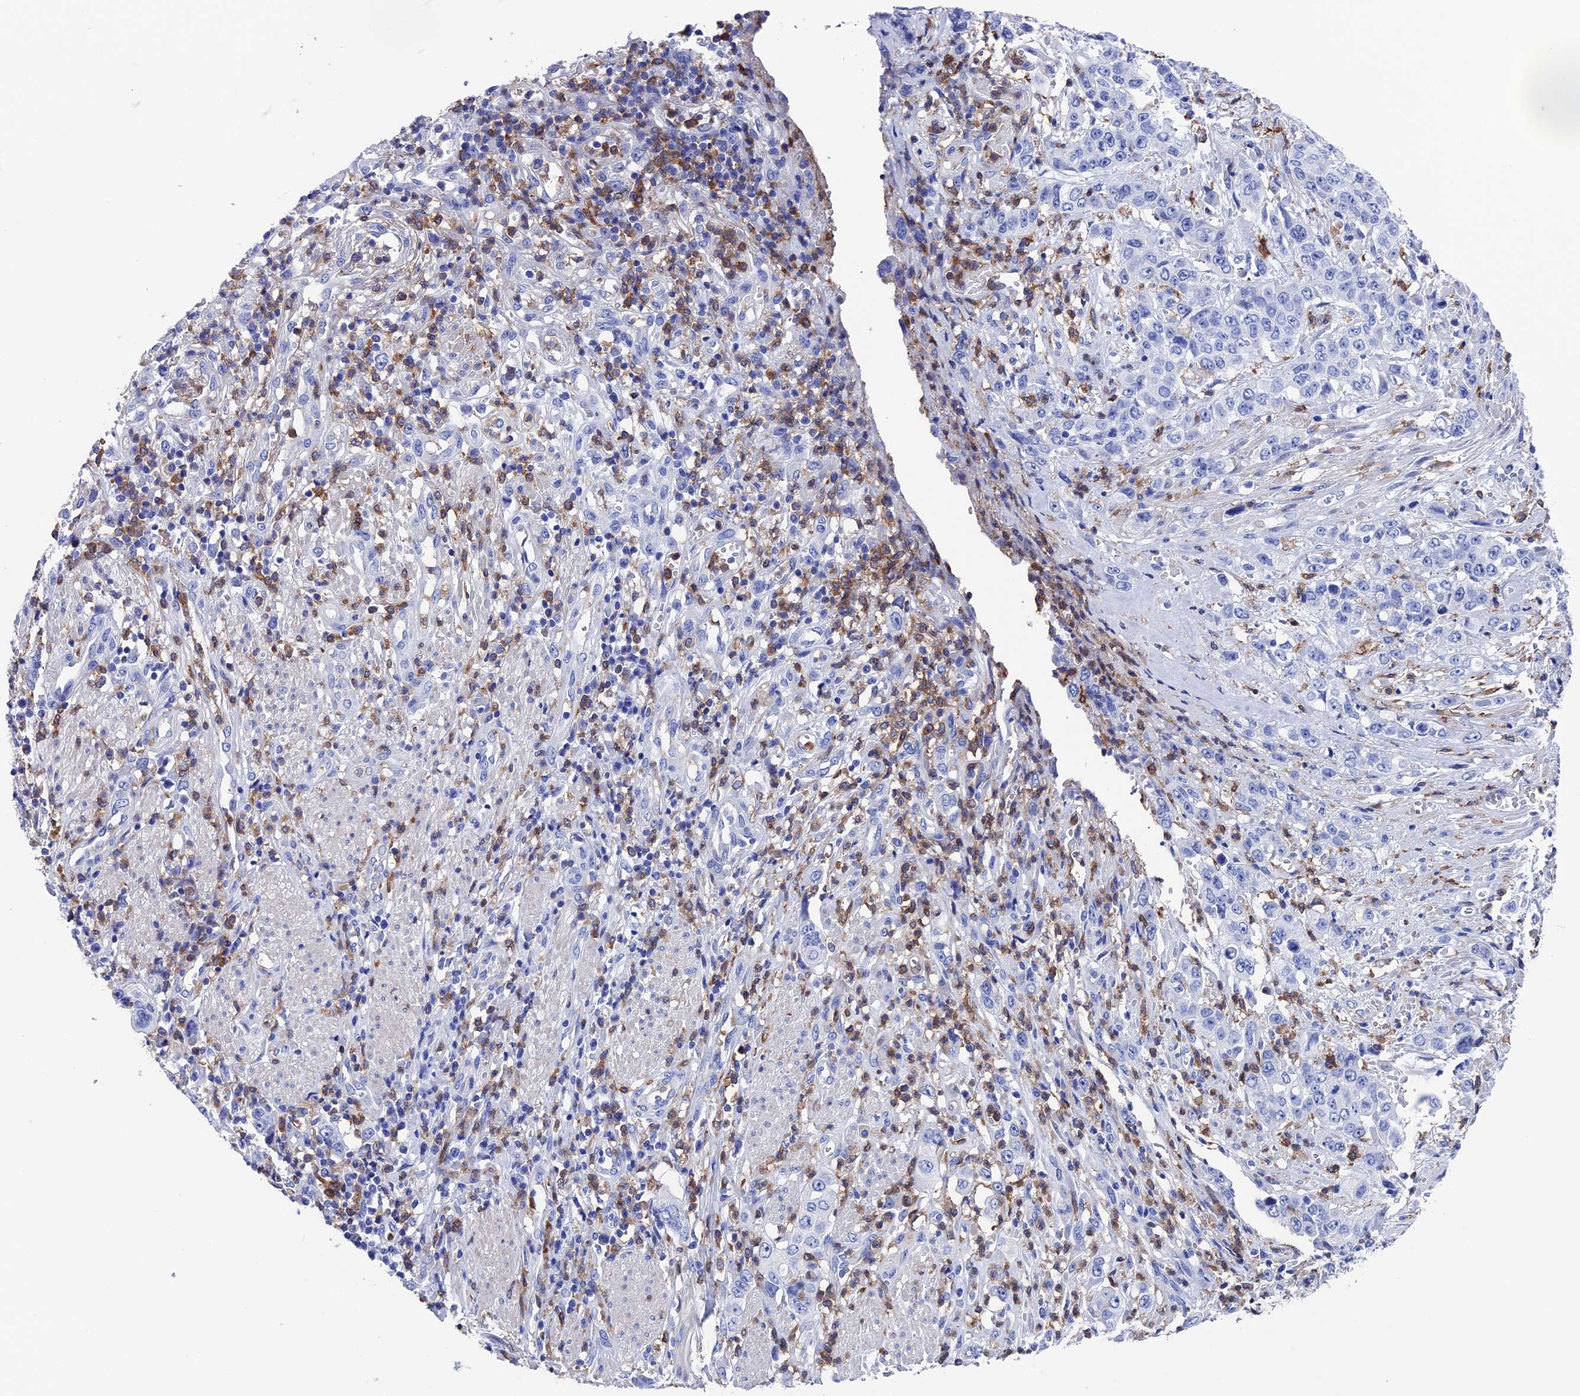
{"staining": {"intensity": "negative", "quantity": "none", "location": "none"}, "tissue": "stomach cancer", "cell_type": "Tumor cells", "image_type": "cancer", "snomed": [{"axis": "morphology", "description": "Adenocarcinoma, NOS"}, {"axis": "topography", "description": "Stomach, upper"}], "caption": "Photomicrograph shows no significant protein positivity in tumor cells of adenocarcinoma (stomach).", "gene": "TYROBP", "patient": {"sex": "male", "age": 62}}